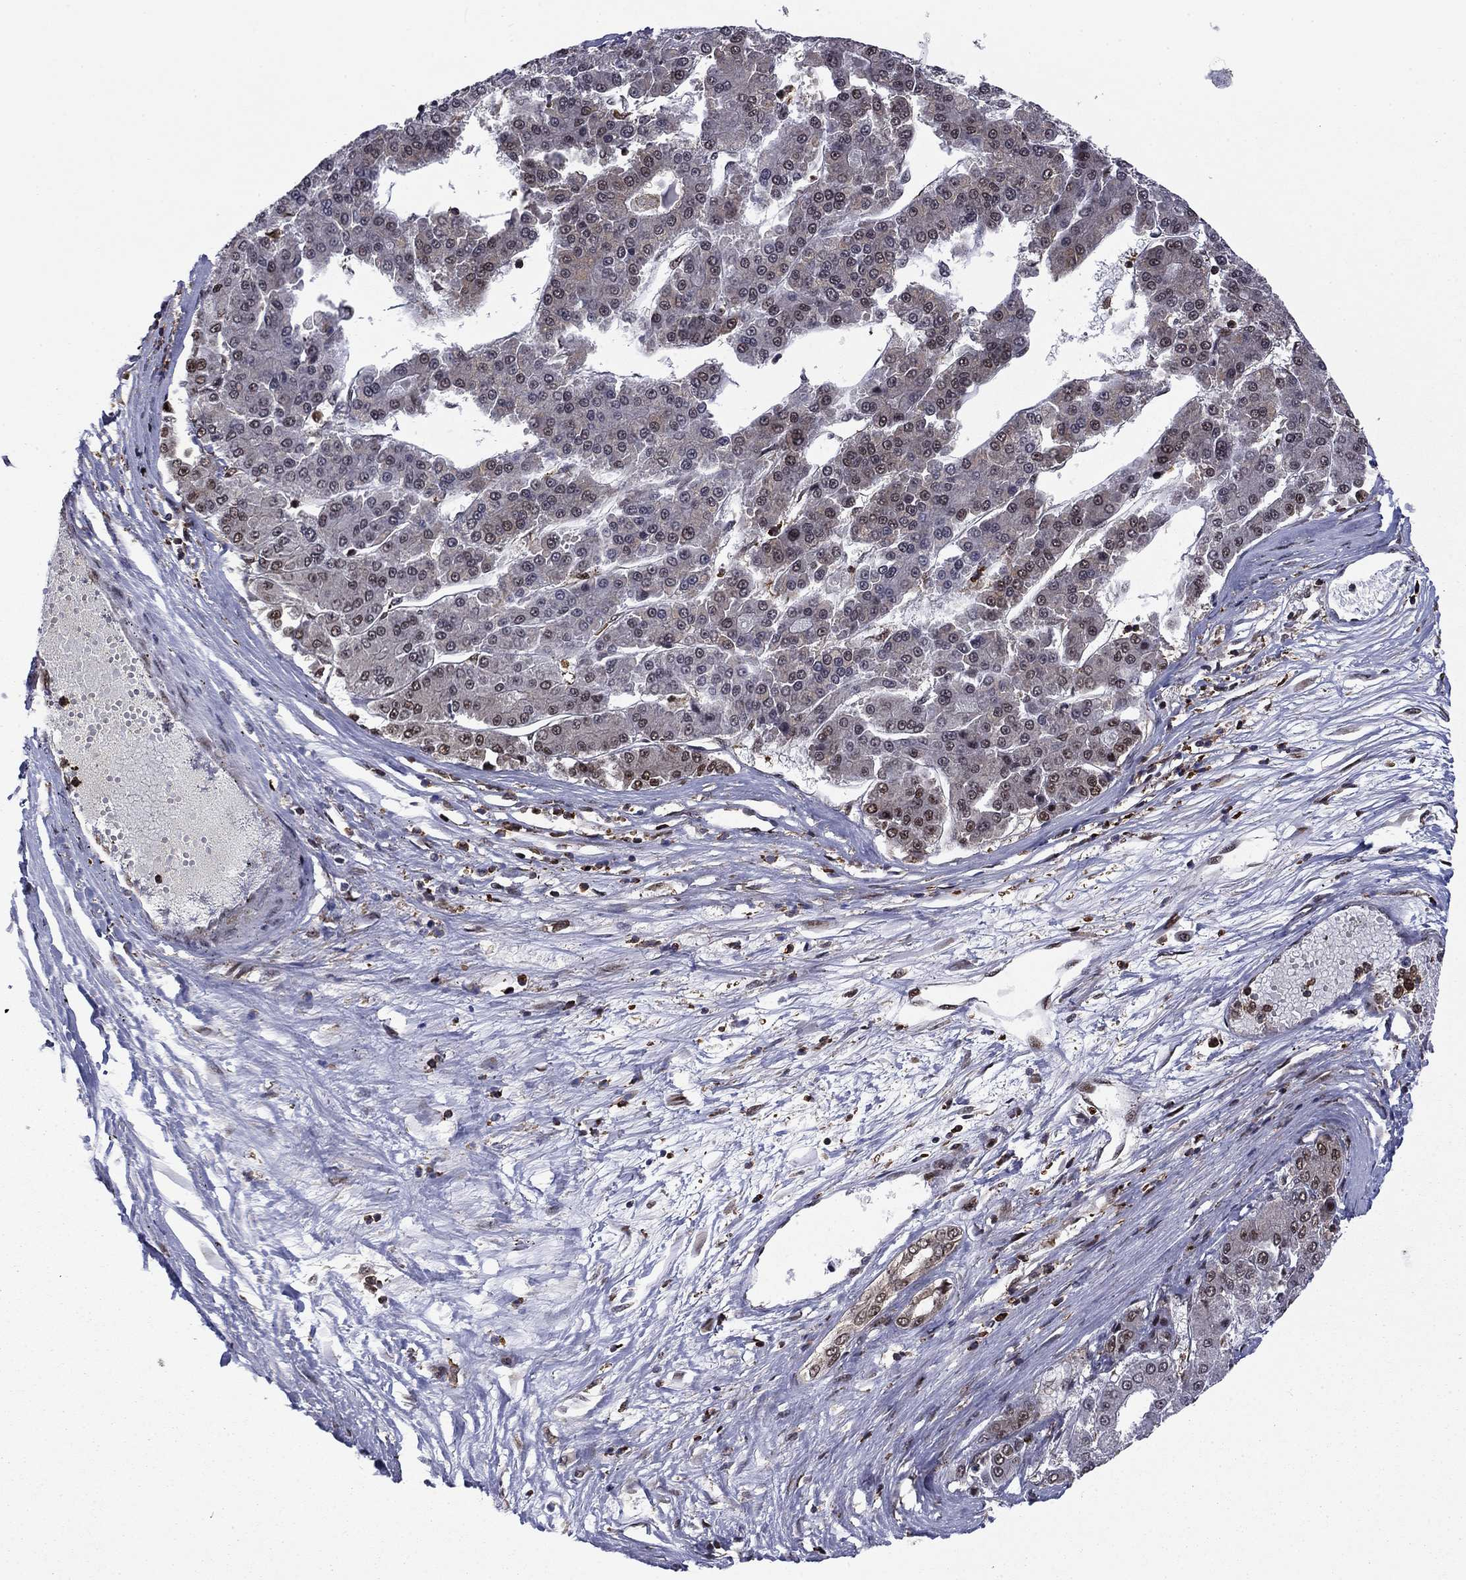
{"staining": {"intensity": "weak", "quantity": "<25%", "location": "nuclear"}, "tissue": "liver cancer", "cell_type": "Tumor cells", "image_type": "cancer", "snomed": [{"axis": "morphology", "description": "Carcinoma, Hepatocellular, NOS"}, {"axis": "topography", "description": "Liver"}], "caption": "Image shows no significant protein positivity in tumor cells of liver cancer (hepatocellular carcinoma).", "gene": "PSMD2", "patient": {"sex": "male", "age": 70}}